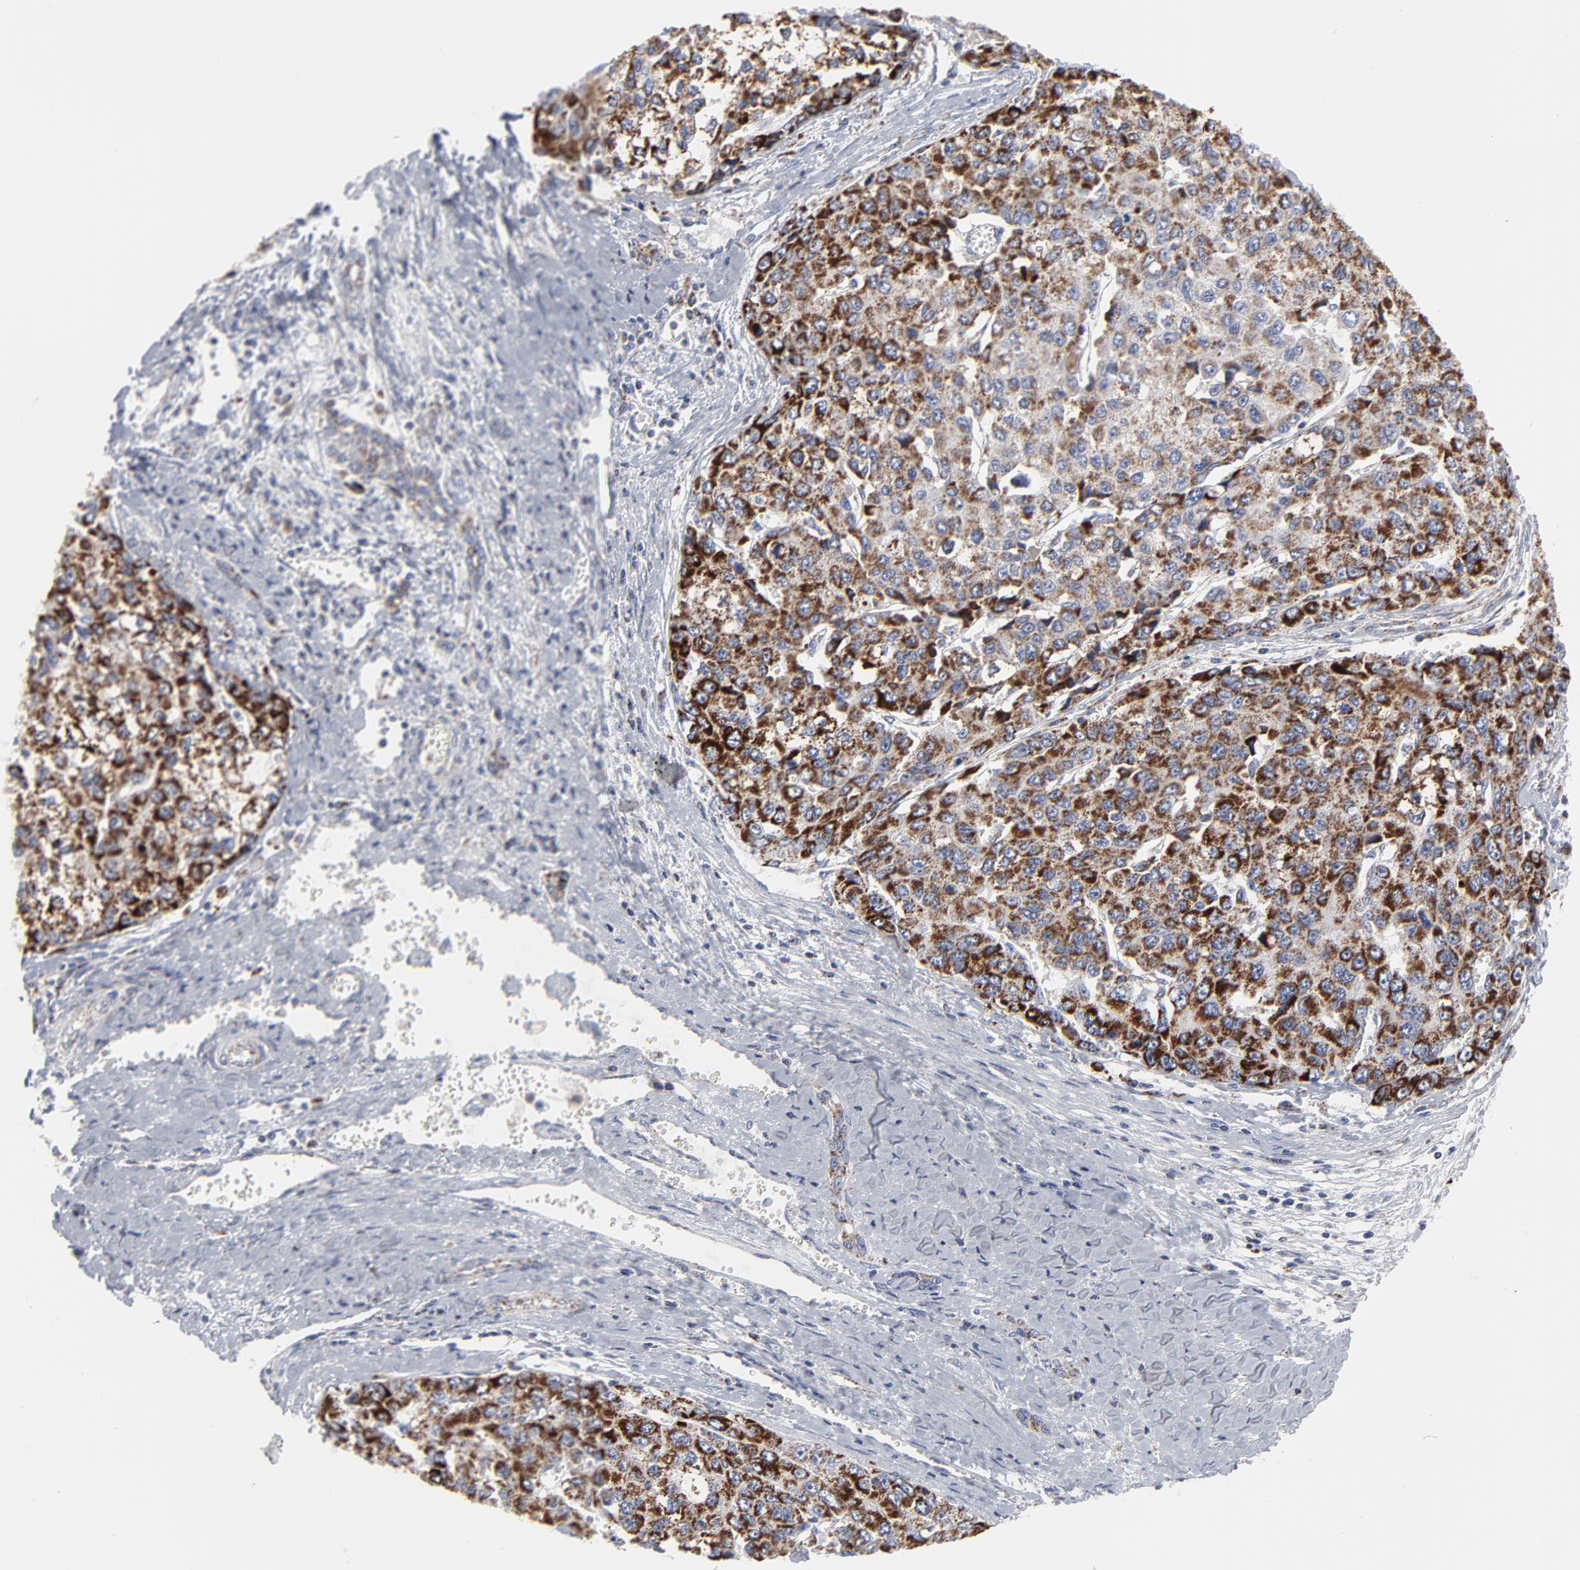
{"staining": {"intensity": "strong", "quantity": ">75%", "location": "cytoplasmic/membranous"}, "tissue": "liver cancer", "cell_type": "Tumor cells", "image_type": "cancer", "snomed": [{"axis": "morphology", "description": "Carcinoma, Hepatocellular, NOS"}, {"axis": "topography", "description": "Liver"}], "caption": "A high amount of strong cytoplasmic/membranous positivity is seen in about >75% of tumor cells in hepatocellular carcinoma (liver) tissue.", "gene": "TXNRD2", "patient": {"sex": "female", "age": 66}}